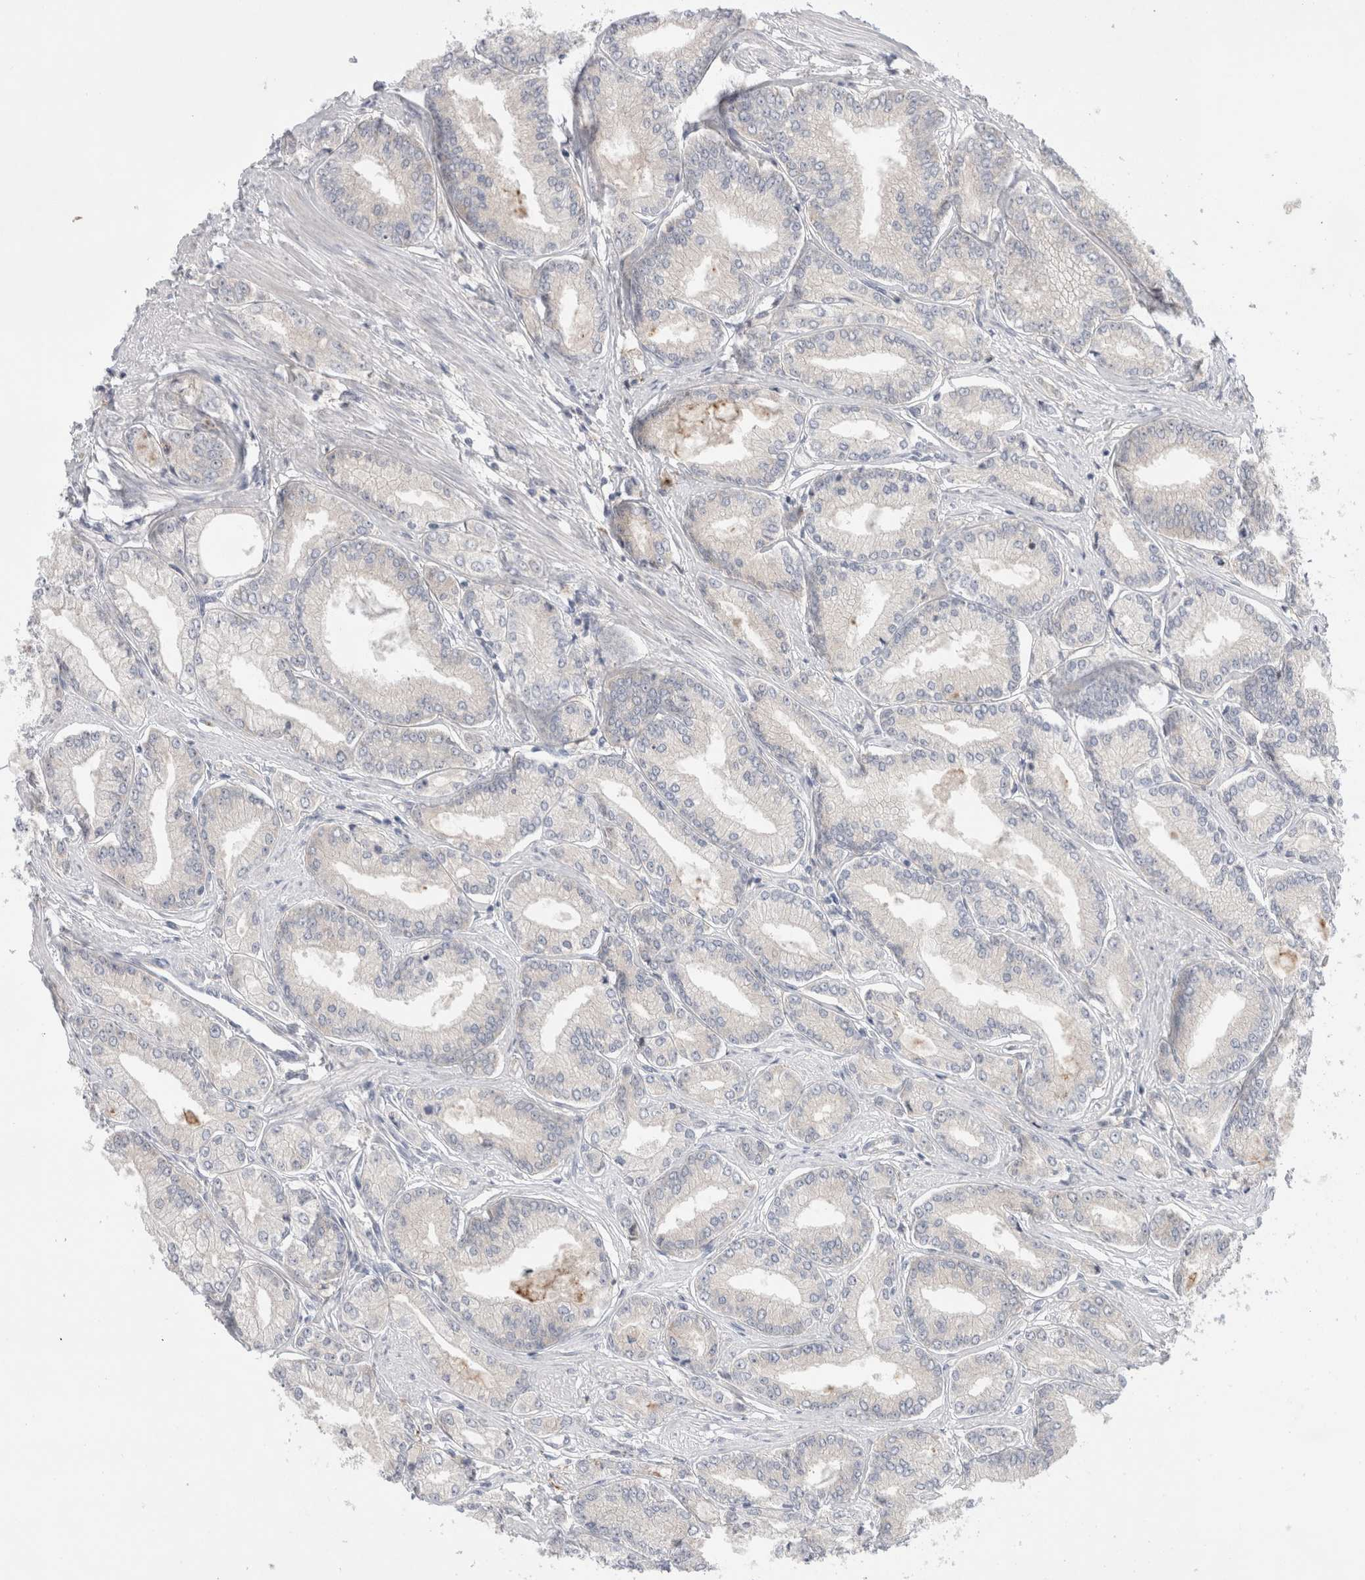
{"staining": {"intensity": "negative", "quantity": "none", "location": "none"}, "tissue": "prostate cancer", "cell_type": "Tumor cells", "image_type": "cancer", "snomed": [{"axis": "morphology", "description": "Adenocarcinoma, Low grade"}, {"axis": "topography", "description": "Prostate"}], "caption": "A high-resolution micrograph shows IHC staining of prostate cancer (adenocarcinoma (low-grade)), which exhibits no significant positivity in tumor cells.", "gene": "RBM12B", "patient": {"sex": "male", "age": 52}}